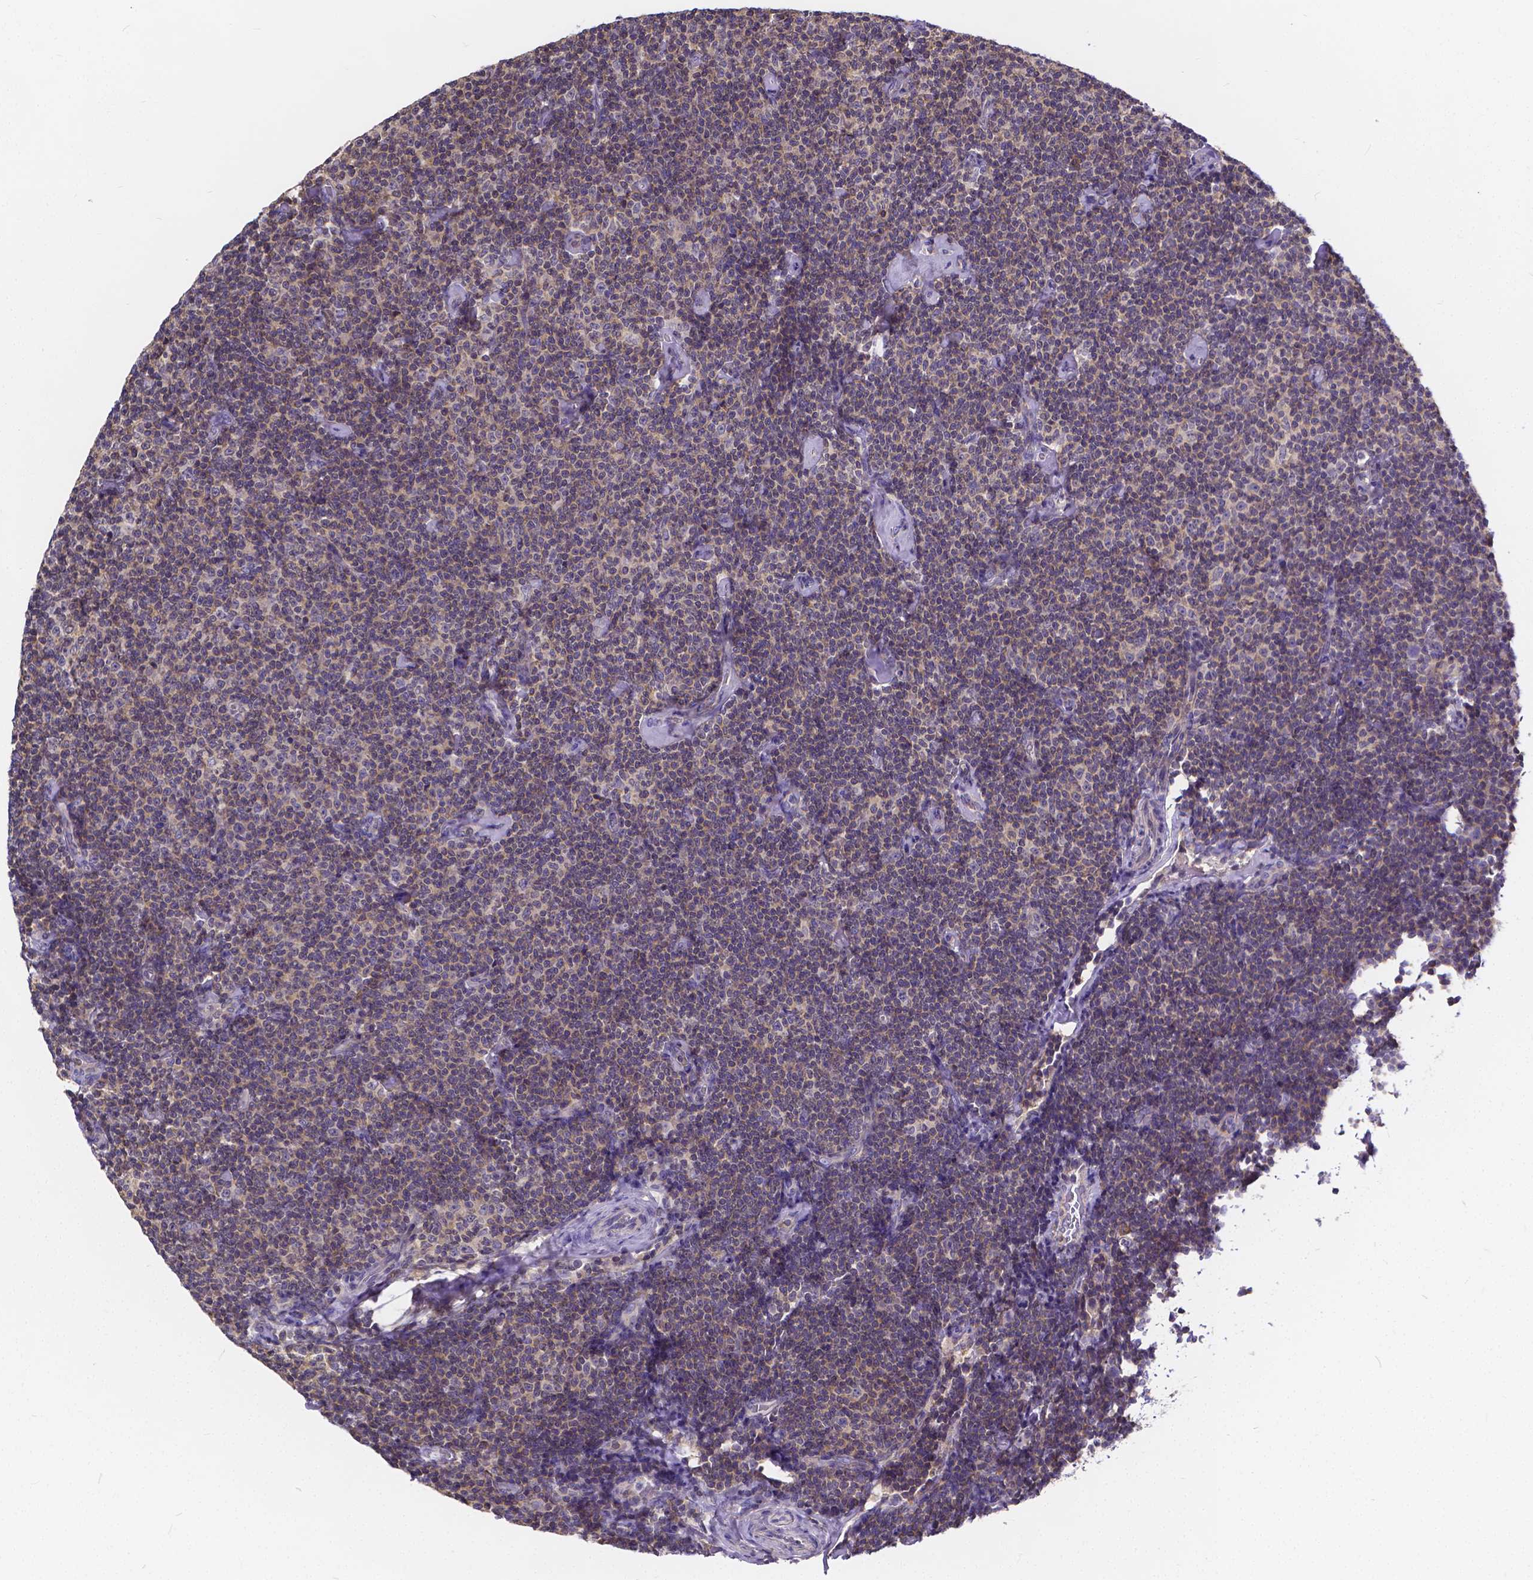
{"staining": {"intensity": "negative", "quantity": "none", "location": "none"}, "tissue": "lymphoma", "cell_type": "Tumor cells", "image_type": "cancer", "snomed": [{"axis": "morphology", "description": "Malignant lymphoma, non-Hodgkin's type, Low grade"}, {"axis": "topography", "description": "Lymph node"}], "caption": "DAB immunohistochemical staining of low-grade malignant lymphoma, non-Hodgkin's type shows no significant expression in tumor cells.", "gene": "GLRB", "patient": {"sex": "male", "age": 81}}